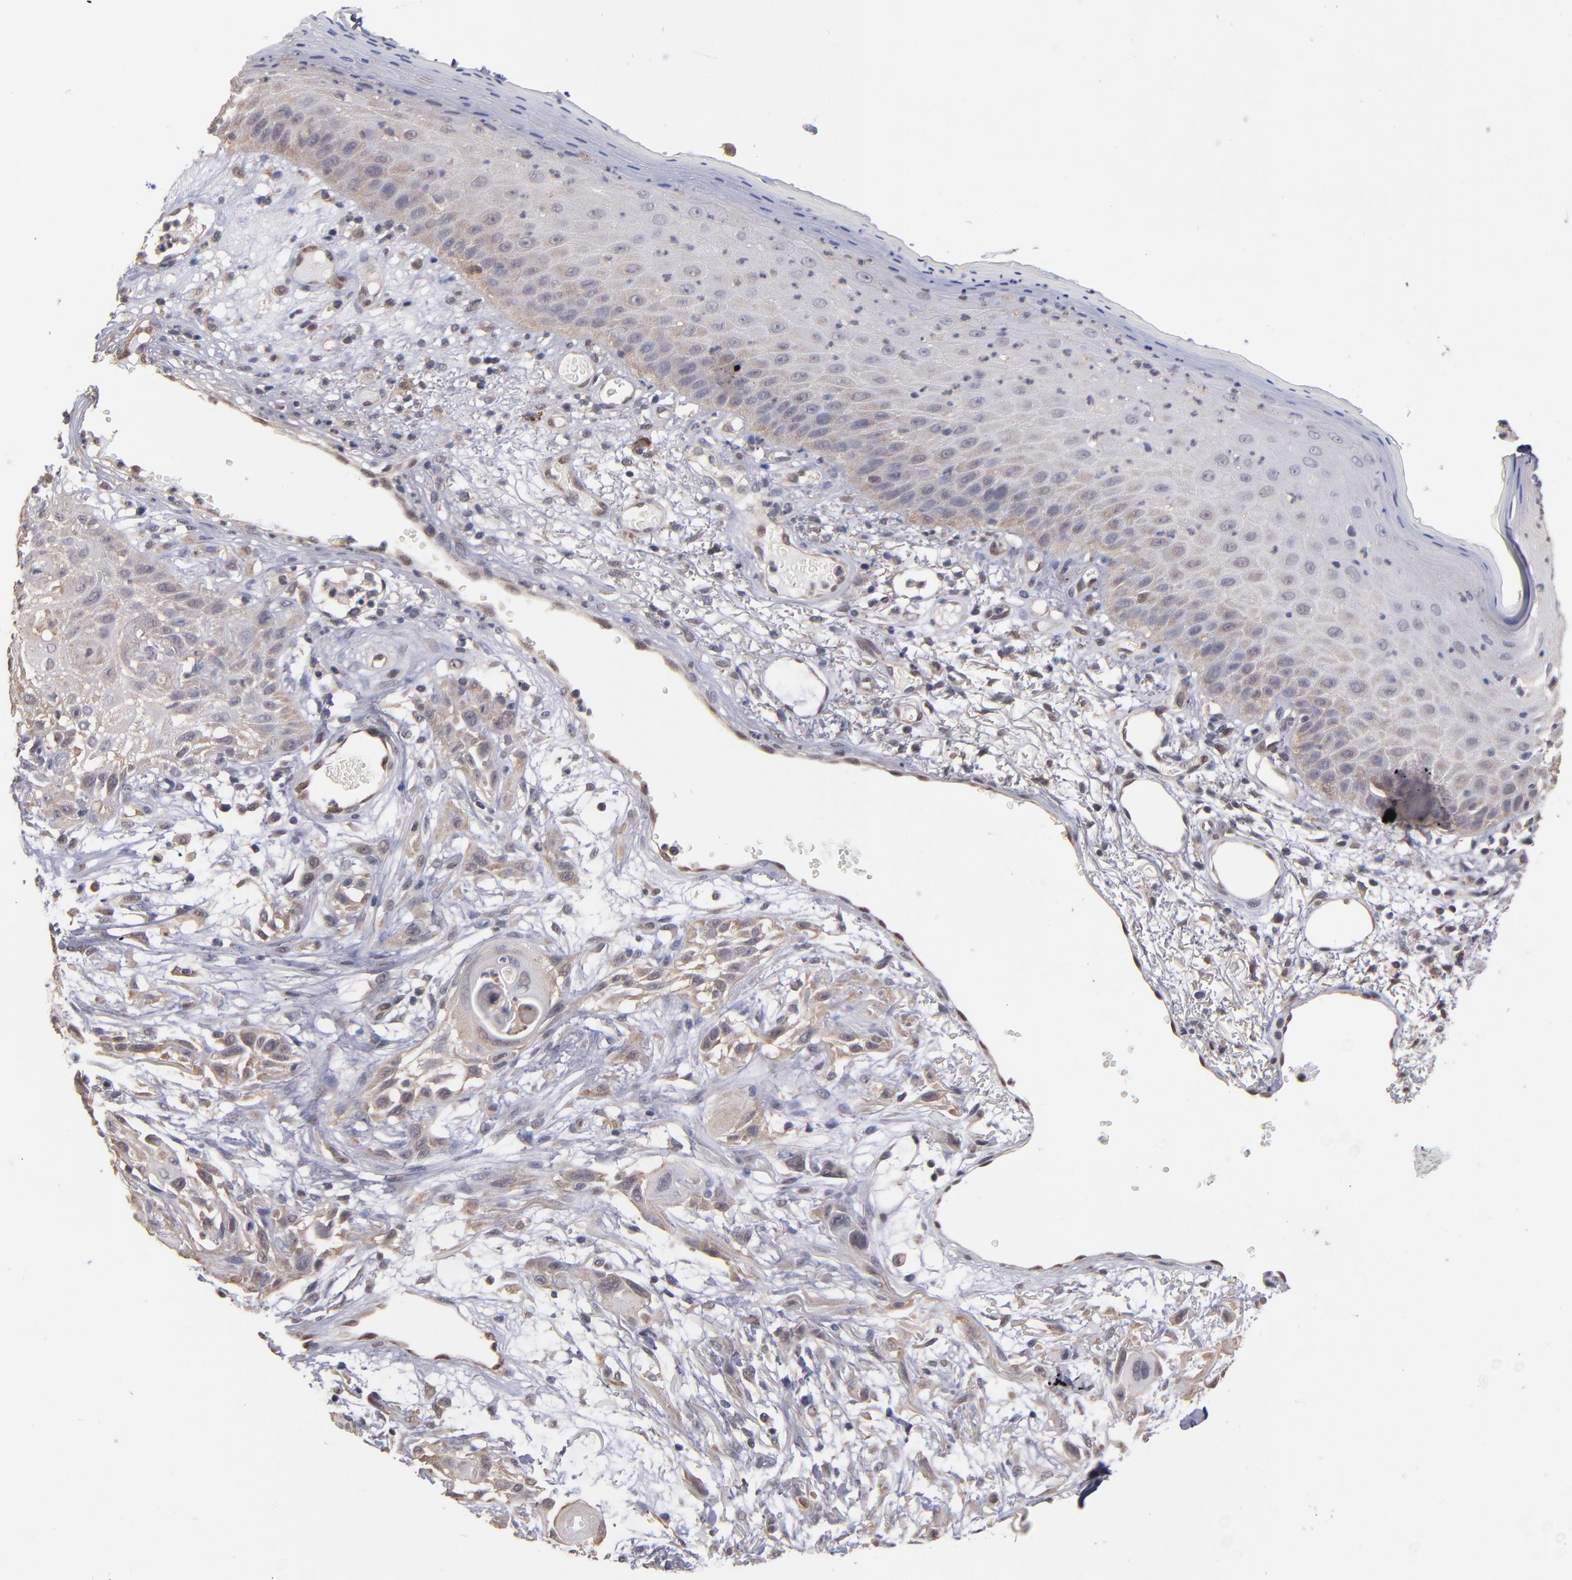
{"staining": {"intensity": "weak", "quantity": "<25%", "location": "cytoplasmic/membranous"}, "tissue": "skin cancer", "cell_type": "Tumor cells", "image_type": "cancer", "snomed": [{"axis": "morphology", "description": "Squamous cell carcinoma, NOS"}, {"axis": "topography", "description": "Skin"}], "caption": "Immunohistochemical staining of skin squamous cell carcinoma displays no significant positivity in tumor cells.", "gene": "PSMD10", "patient": {"sex": "female", "age": 59}}